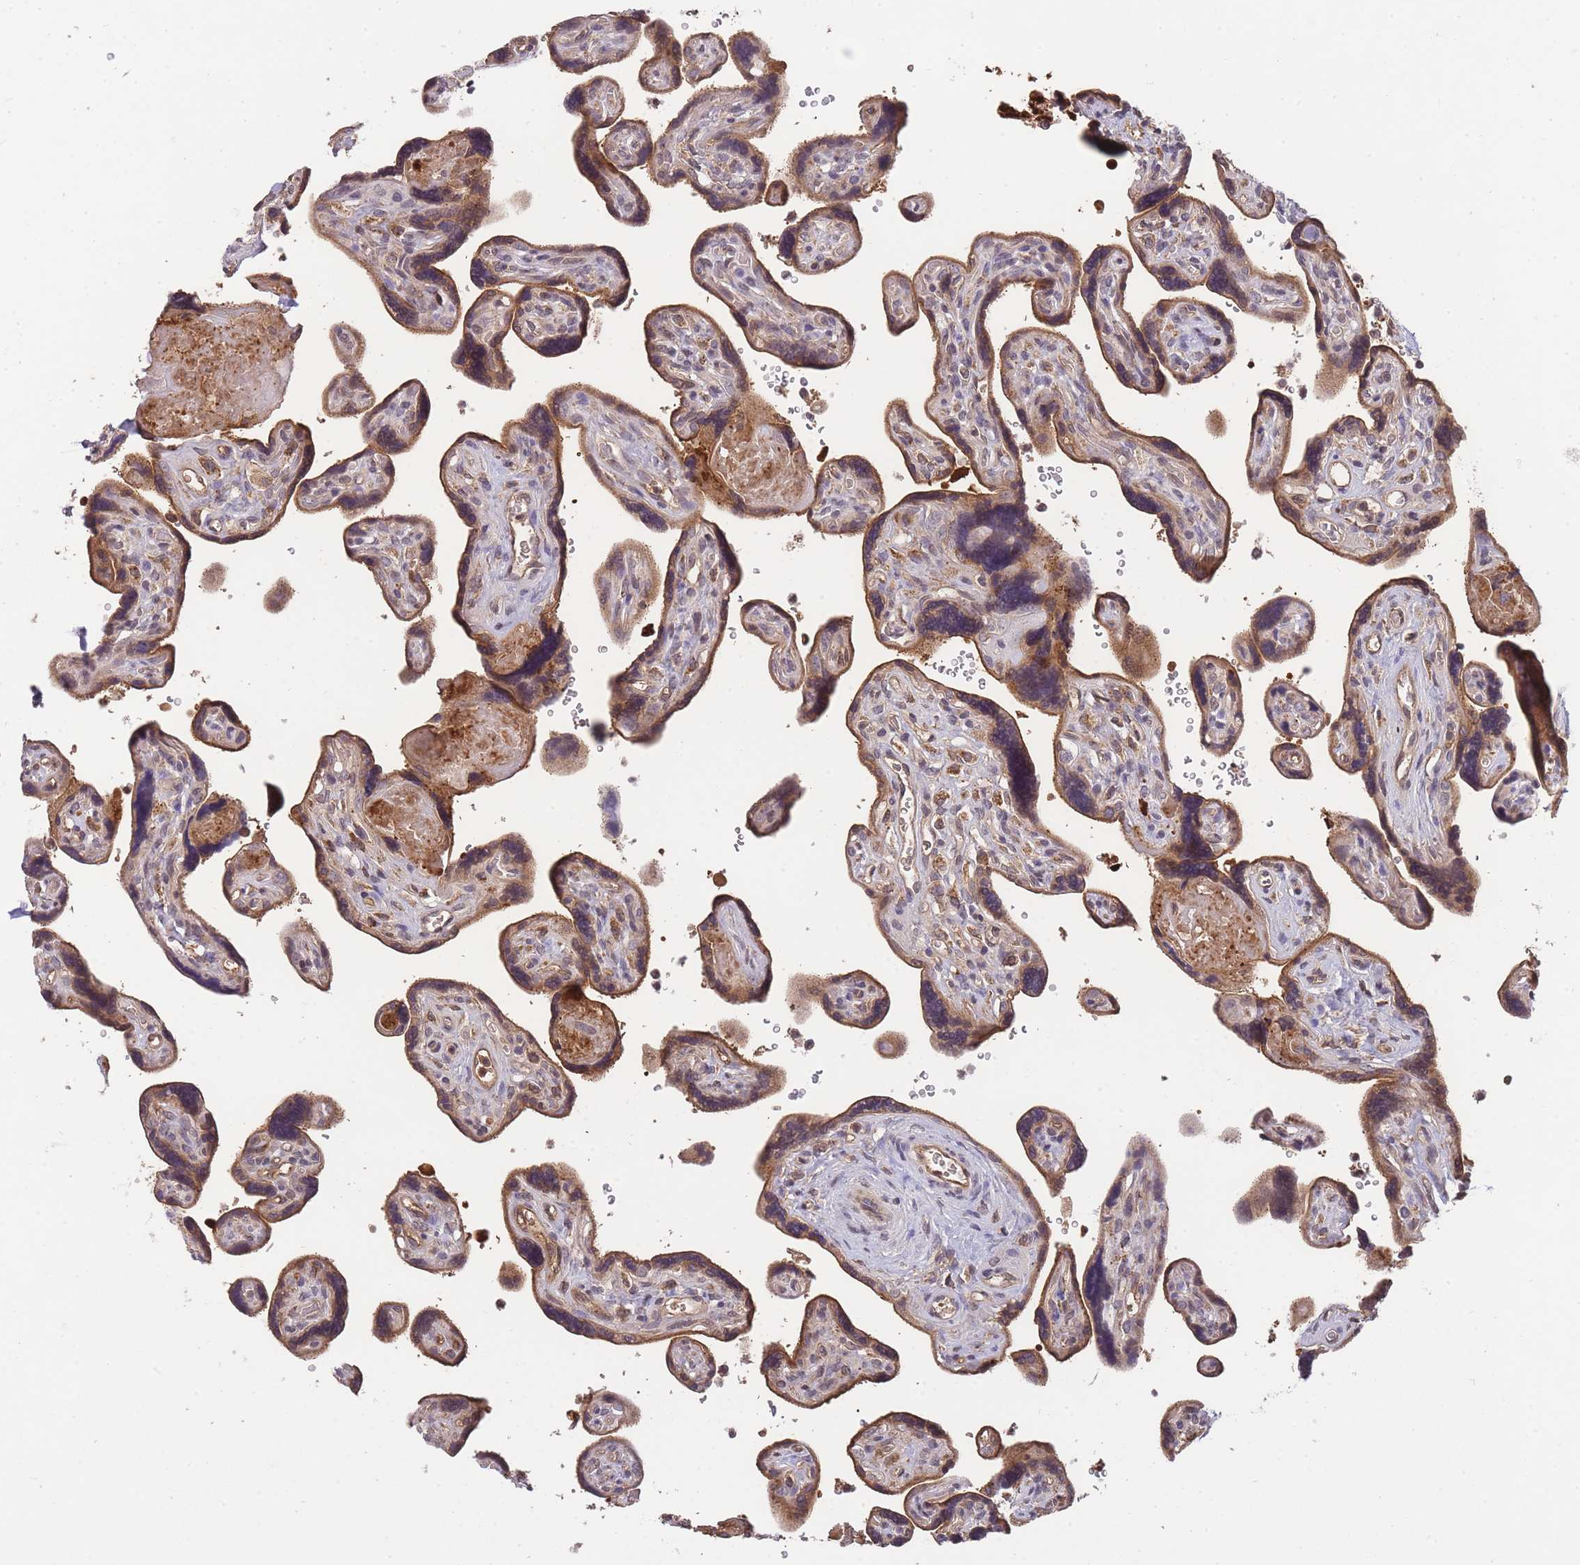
{"staining": {"intensity": "negative", "quantity": "none", "location": "none"}, "tissue": "placenta", "cell_type": "Decidual cells", "image_type": "normal", "snomed": [{"axis": "morphology", "description": "Normal tissue, NOS"}, {"axis": "topography", "description": "Placenta"}], "caption": "IHC image of unremarkable human placenta stained for a protein (brown), which shows no expression in decidual cells.", "gene": "RALGDS", "patient": {"sex": "female", "age": 39}}